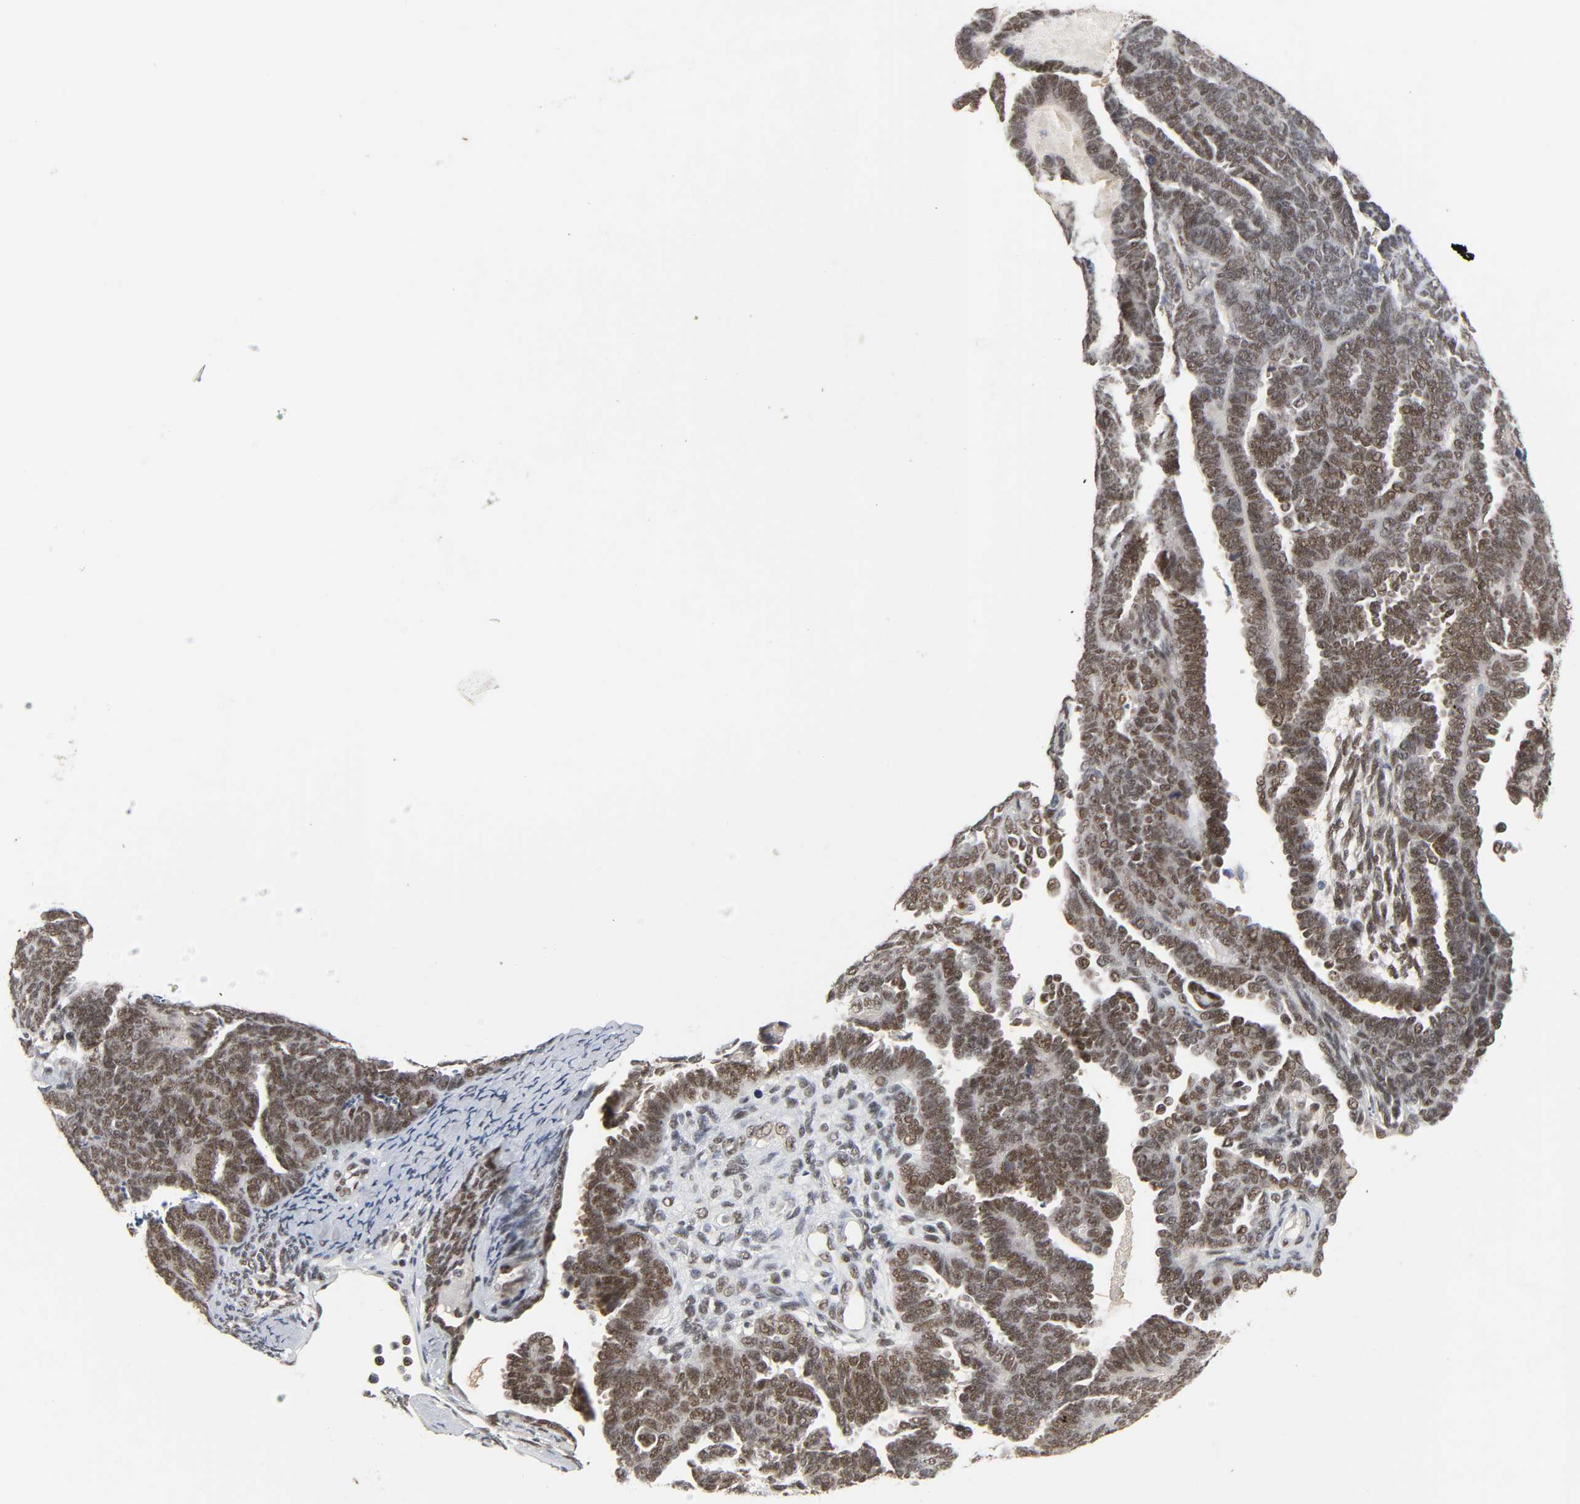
{"staining": {"intensity": "strong", "quantity": ">75%", "location": "nuclear"}, "tissue": "endometrial cancer", "cell_type": "Tumor cells", "image_type": "cancer", "snomed": [{"axis": "morphology", "description": "Neoplasm, malignant, NOS"}, {"axis": "topography", "description": "Endometrium"}], "caption": "Strong nuclear protein staining is present in approximately >75% of tumor cells in malignant neoplasm (endometrial).", "gene": "NCOA6", "patient": {"sex": "female", "age": 74}}